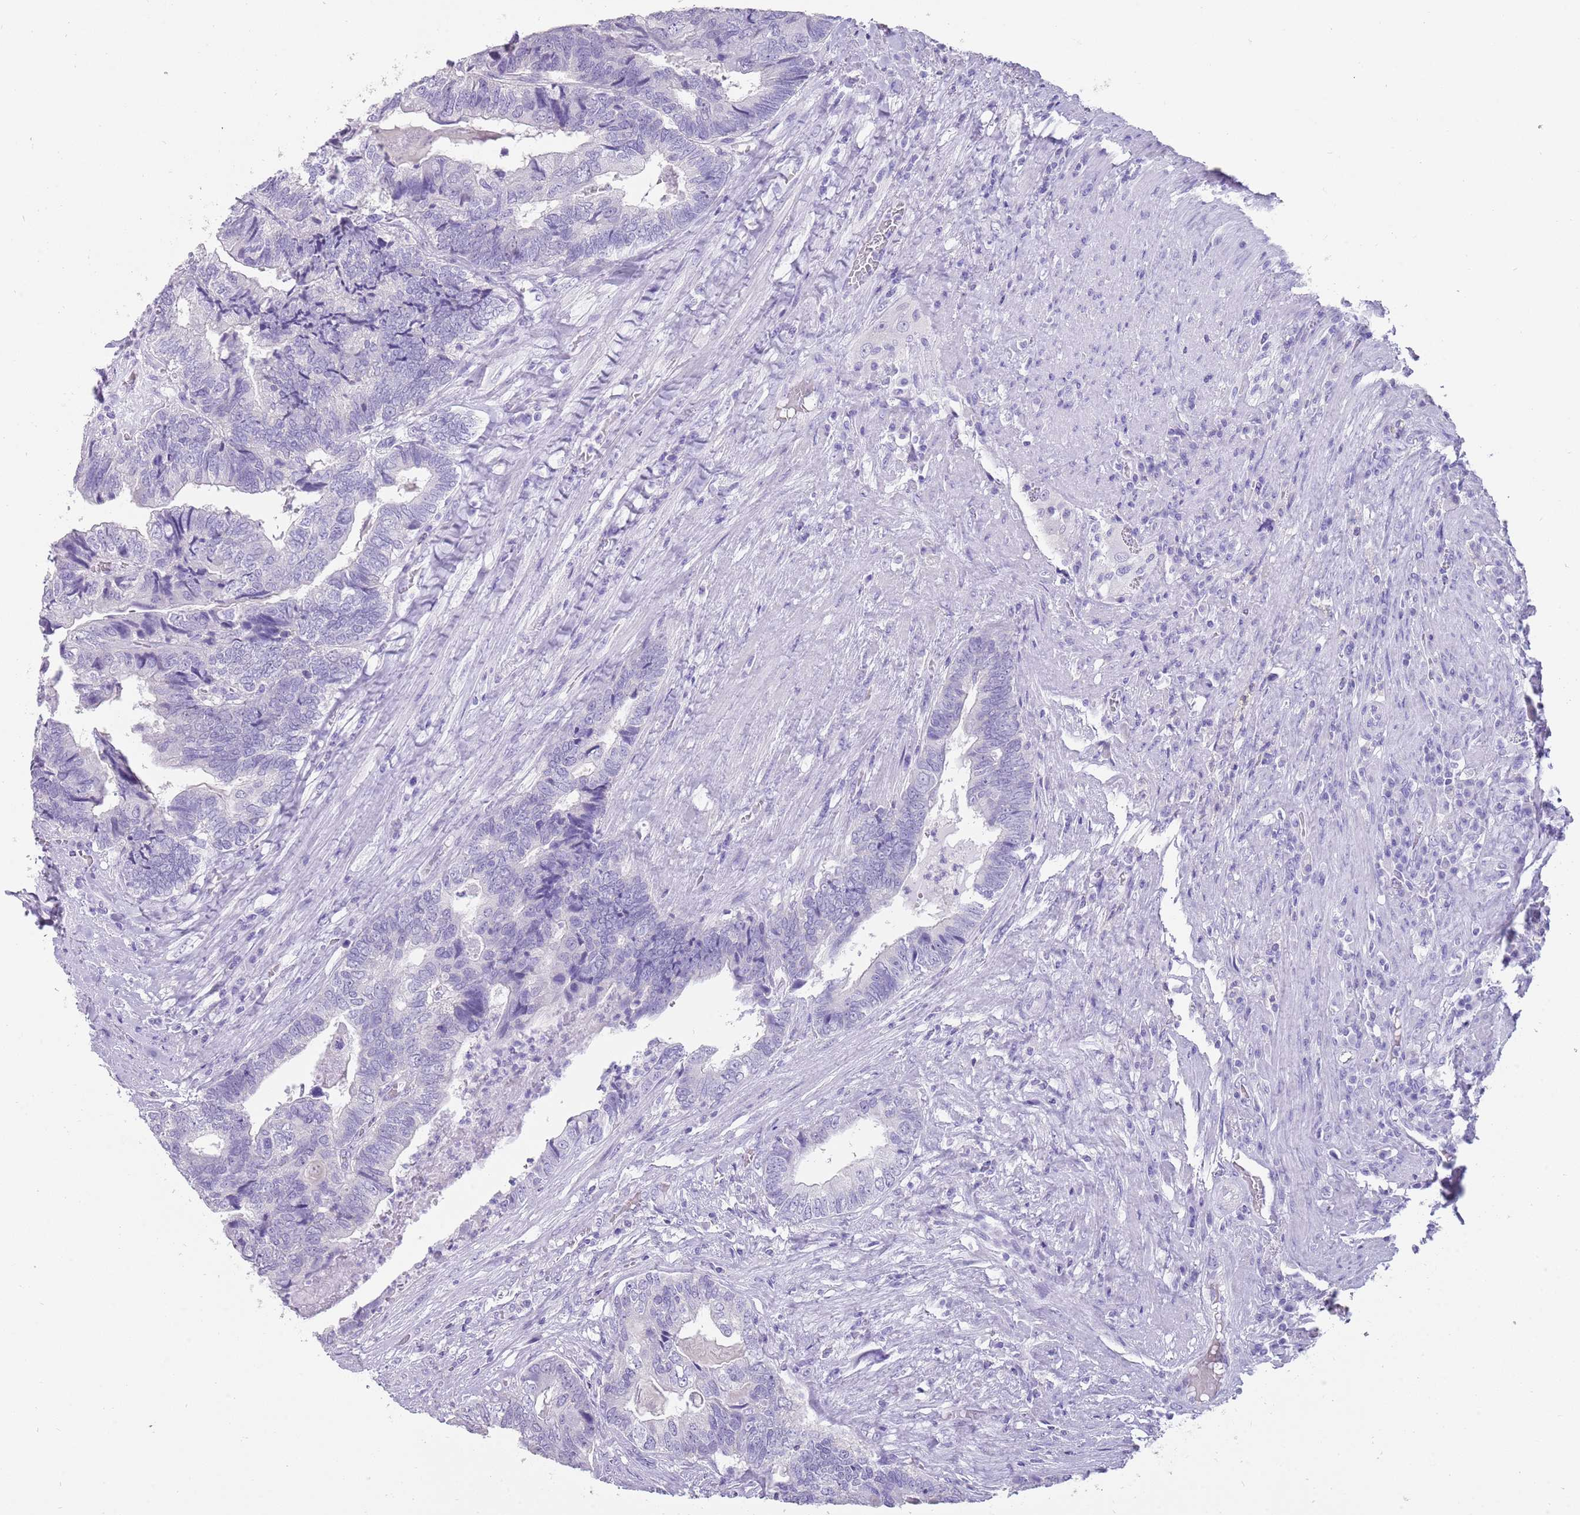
{"staining": {"intensity": "negative", "quantity": "none", "location": "none"}, "tissue": "colorectal cancer", "cell_type": "Tumor cells", "image_type": "cancer", "snomed": [{"axis": "morphology", "description": "Adenocarcinoma, NOS"}, {"axis": "topography", "description": "Colon"}], "caption": "Tumor cells are negative for protein expression in human adenocarcinoma (colorectal).", "gene": "NBPF3", "patient": {"sex": "female", "age": 67}}